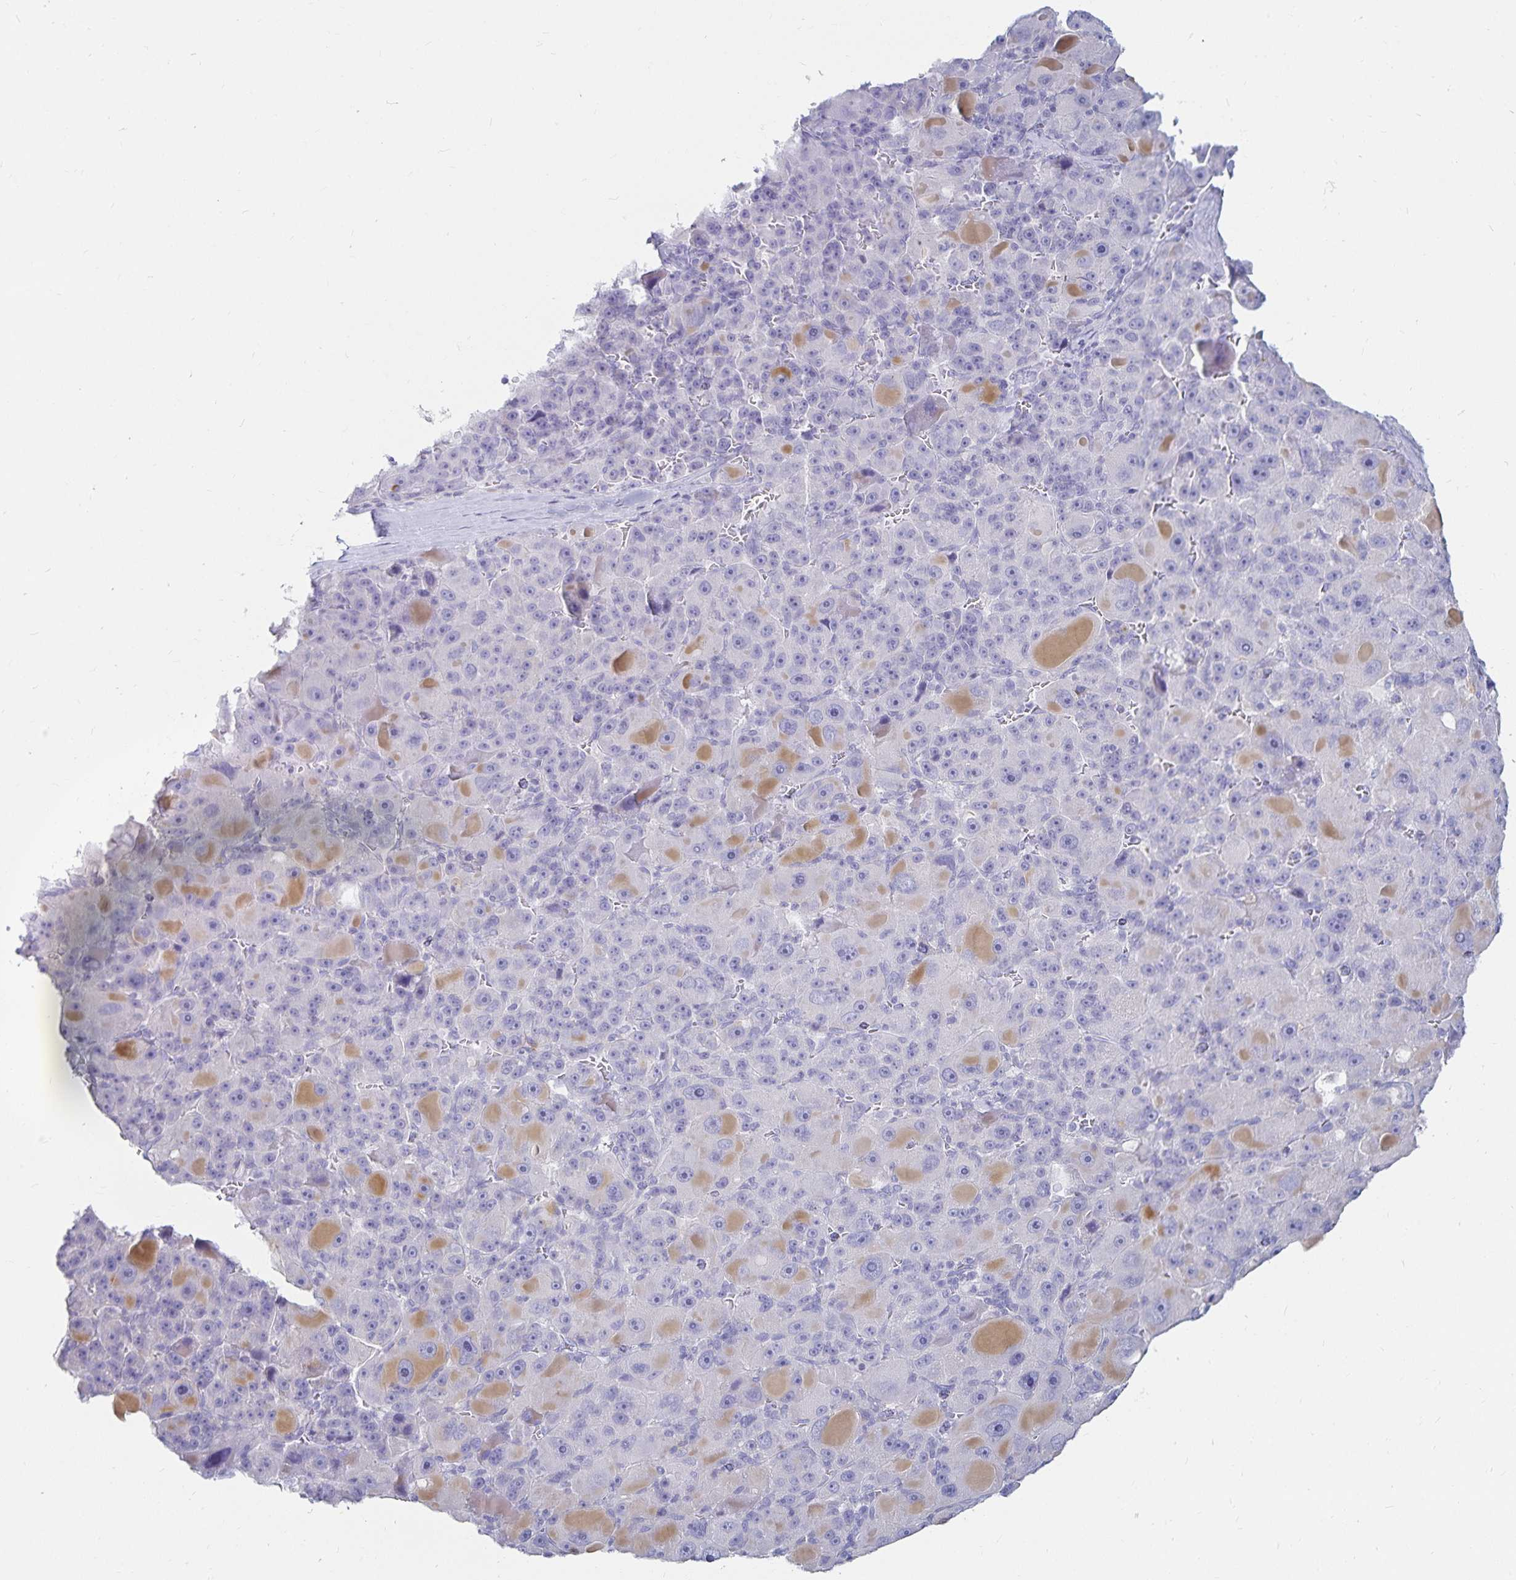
{"staining": {"intensity": "negative", "quantity": "none", "location": "none"}, "tissue": "liver cancer", "cell_type": "Tumor cells", "image_type": "cancer", "snomed": [{"axis": "morphology", "description": "Carcinoma, Hepatocellular, NOS"}, {"axis": "topography", "description": "Liver"}], "caption": "Hepatocellular carcinoma (liver) was stained to show a protein in brown. There is no significant positivity in tumor cells.", "gene": "TNIP1", "patient": {"sex": "male", "age": 76}}